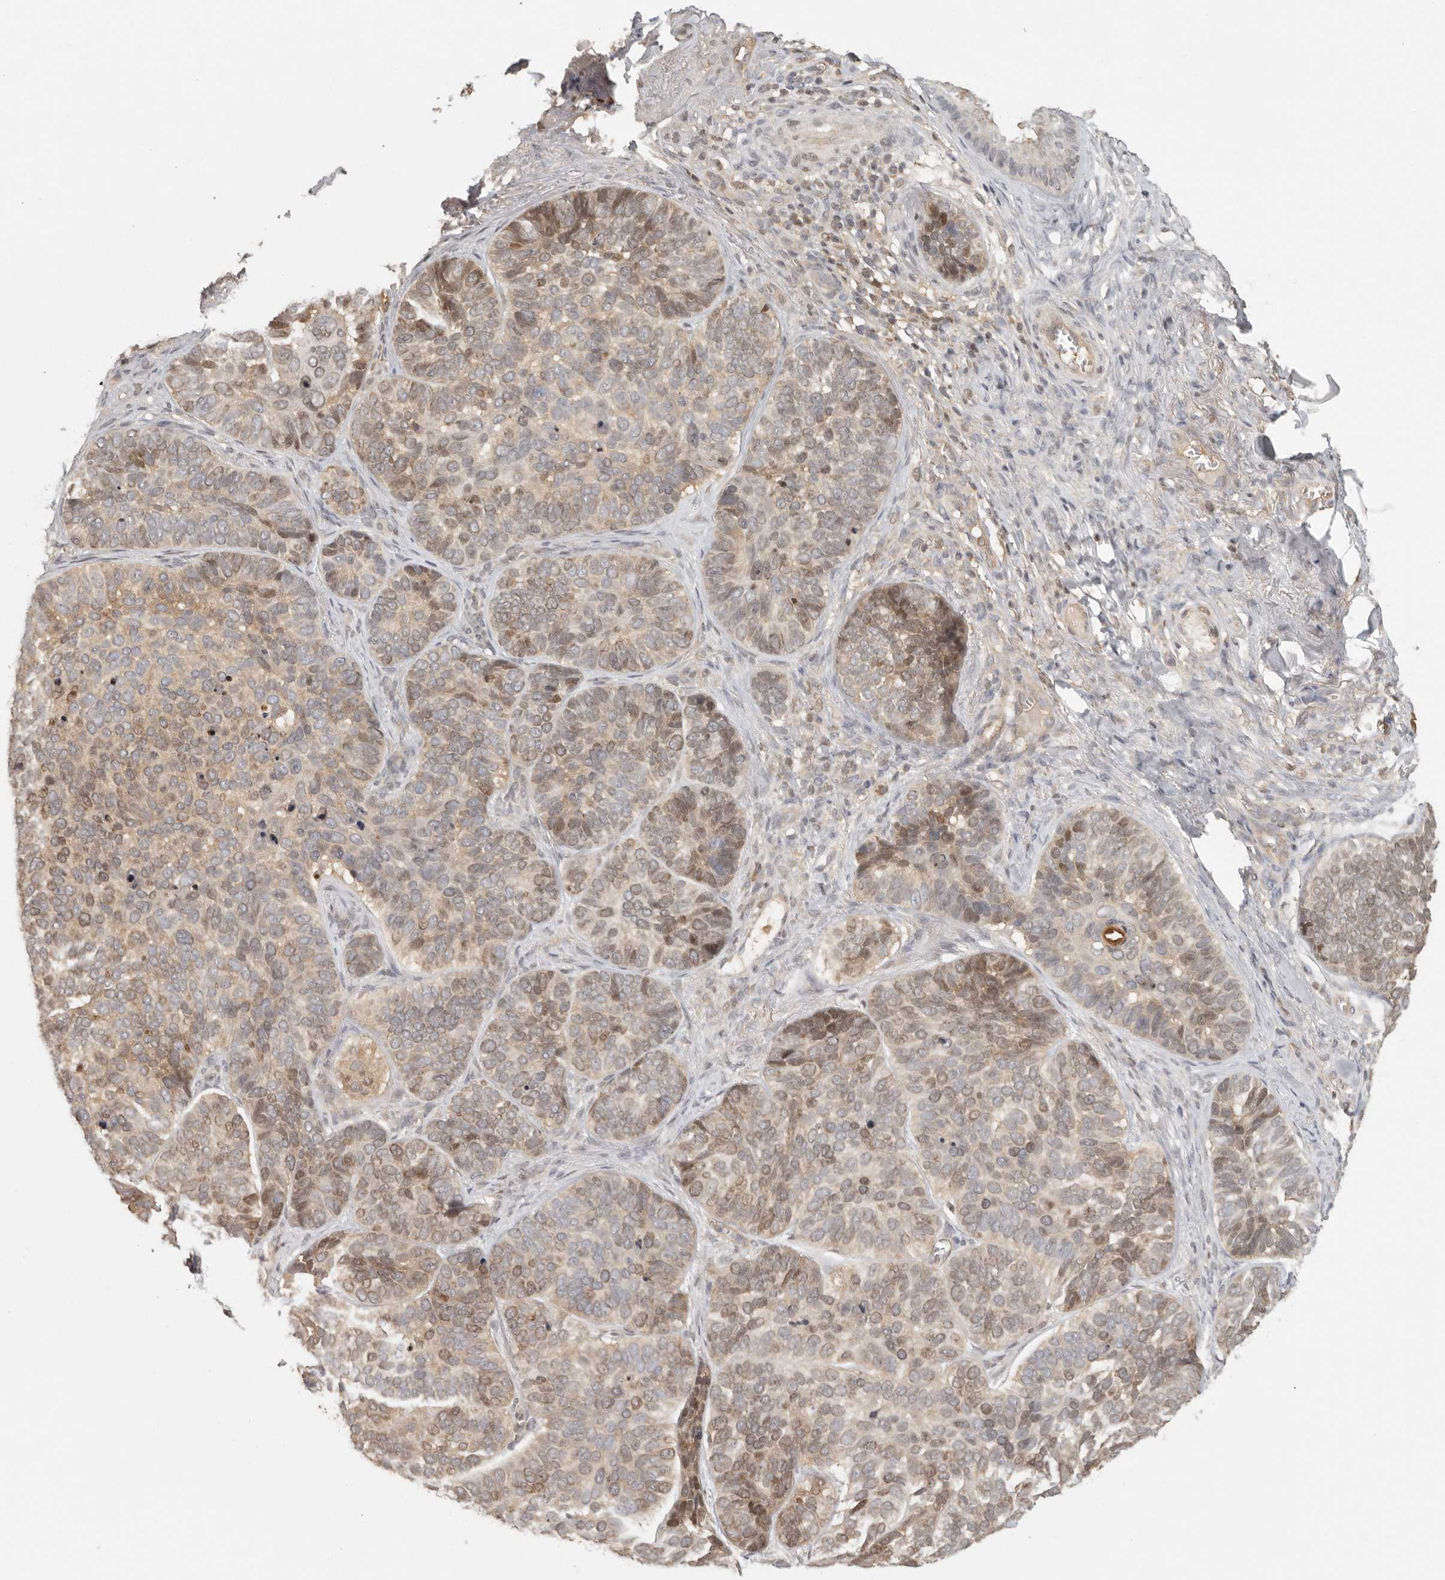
{"staining": {"intensity": "weak", "quantity": "25%-75%", "location": "cytoplasmic/membranous,nuclear"}, "tissue": "skin cancer", "cell_type": "Tumor cells", "image_type": "cancer", "snomed": [{"axis": "morphology", "description": "Basal cell carcinoma"}, {"axis": "topography", "description": "Skin"}], "caption": "A brown stain shows weak cytoplasmic/membranous and nuclear expression of a protein in skin cancer (basal cell carcinoma) tumor cells. (DAB (3,3'-diaminobenzidine) IHC with brightfield microscopy, high magnification).", "gene": "PSMA5", "patient": {"sex": "male", "age": 62}}